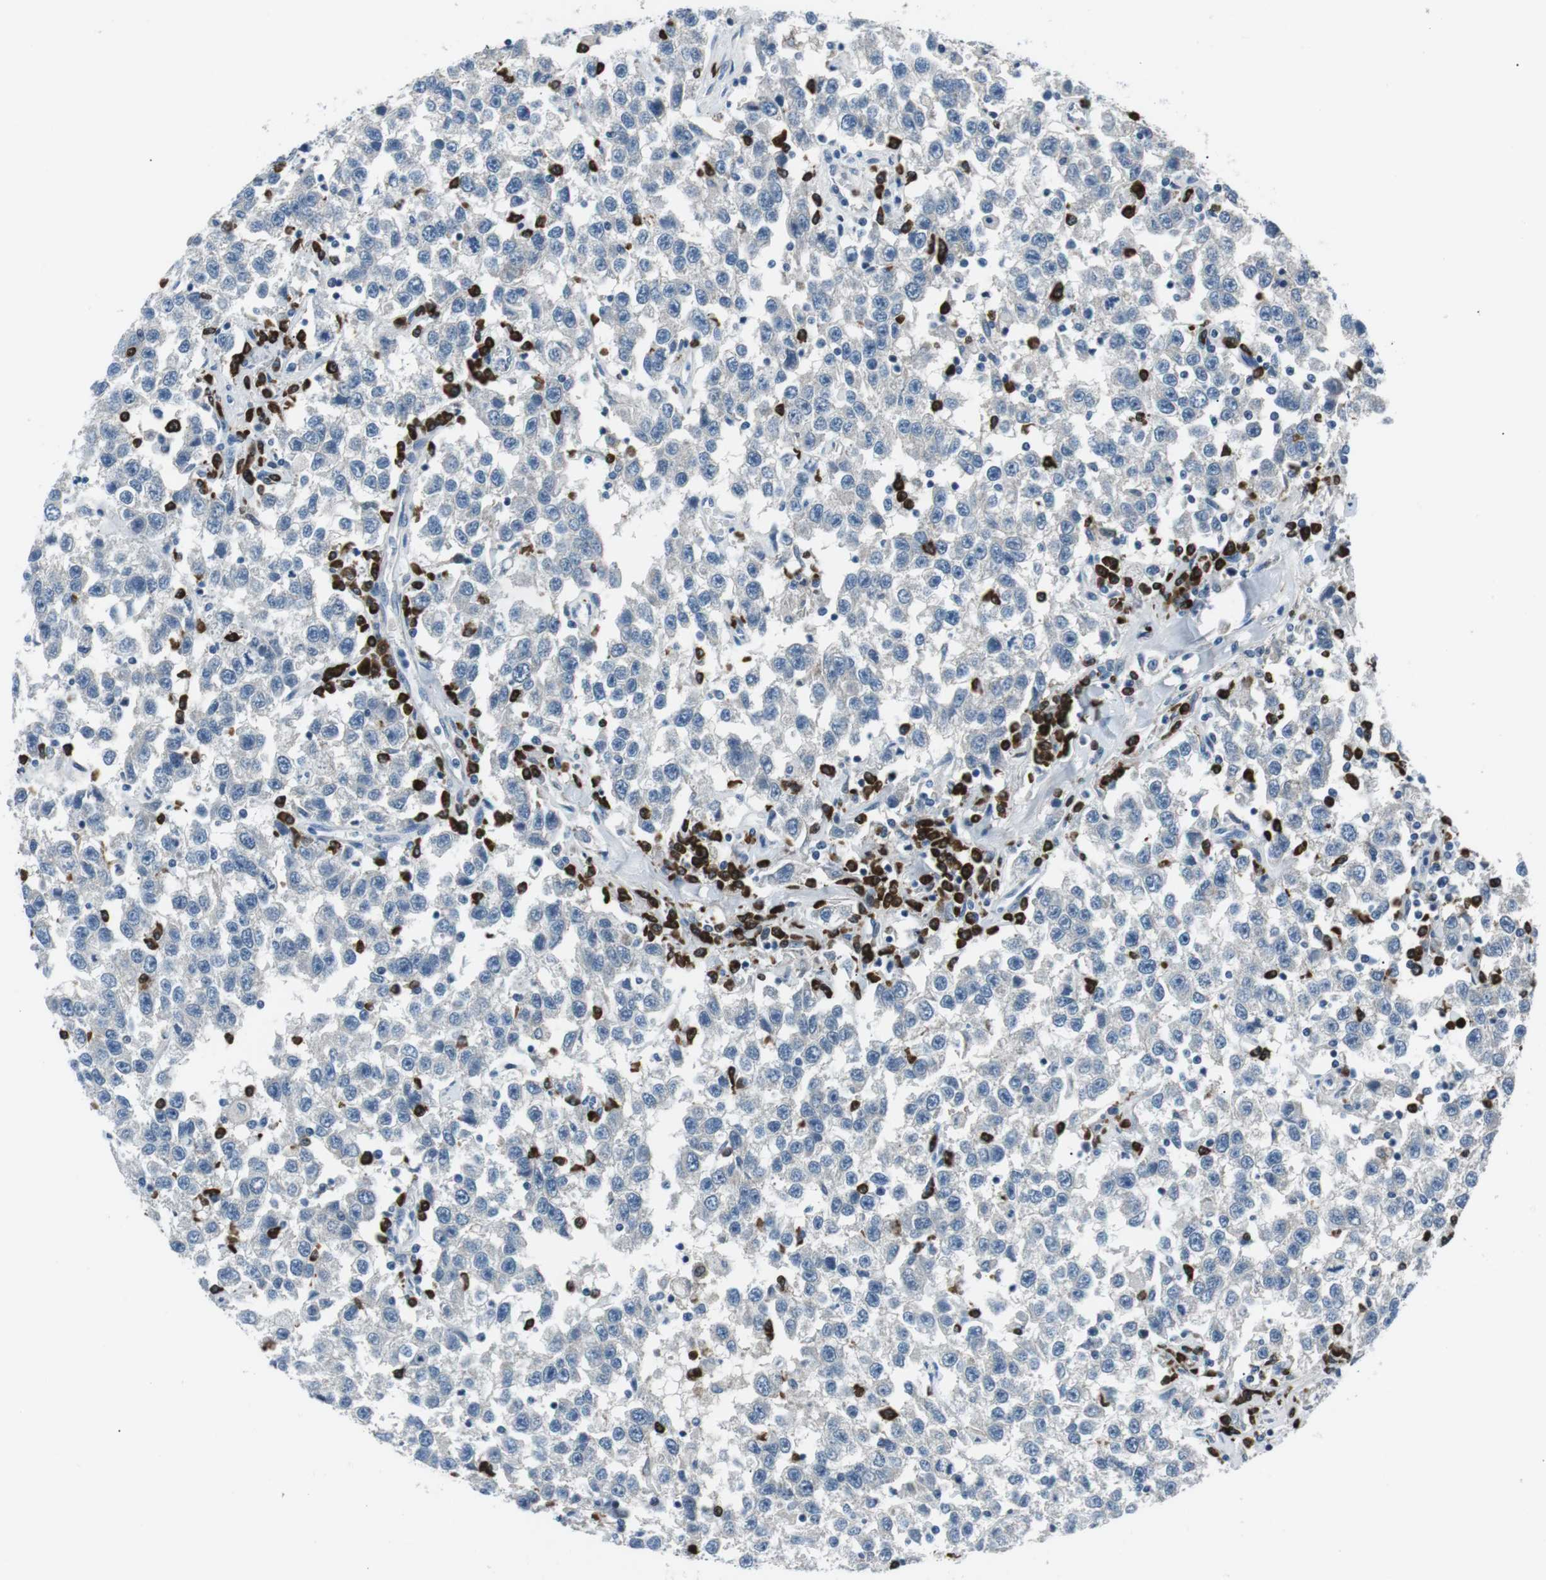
{"staining": {"intensity": "negative", "quantity": "none", "location": "none"}, "tissue": "testis cancer", "cell_type": "Tumor cells", "image_type": "cancer", "snomed": [{"axis": "morphology", "description": "Seminoma, NOS"}, {"axis": "topography", "description": "Testis"}], "caption": "The immunohistochemistry histopathology image has no significant expression in tumor cells of testis cancer (seminoma) tissue.", "gene": "BLNK", "patient": {"sex": "male", "age": 41}}